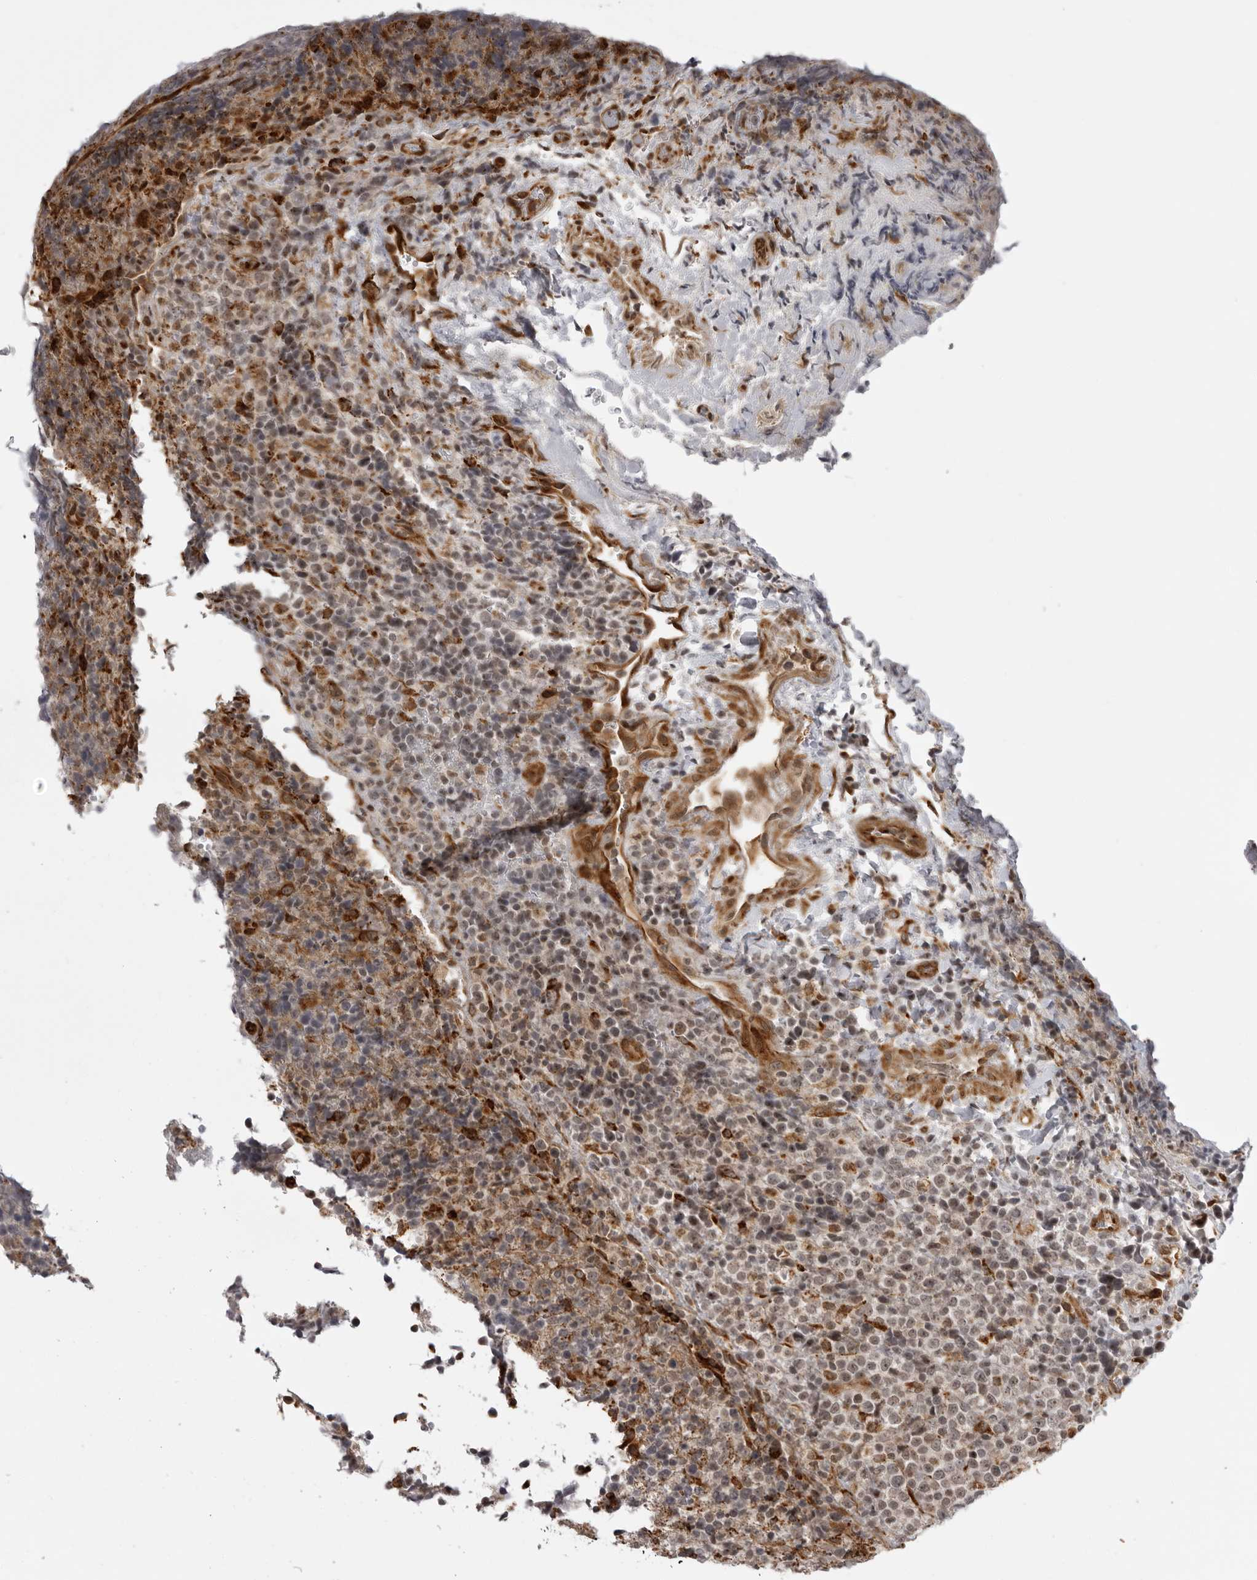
{"staining": {"intensity": "weak", "quantity": "<25%", "location": "nuclear"}, "tissue": "lymphoma", "cell_type": "Tumor cells", "image_type": "cancer", "snomed": [{"axis": "morphology", "description": "Malignant lymphoma, non-Hodgkin's type, High grade"}, {"axis": "topography", "description": "Lymph node"}], "caption": "Immunohistochemical staining of high-grade malignant lymphoma, non-Hodgkin's type shows no significant staining in tumor cells.", "gene": "DNAH14", "patient": {"sex": "male", "age": 13}}